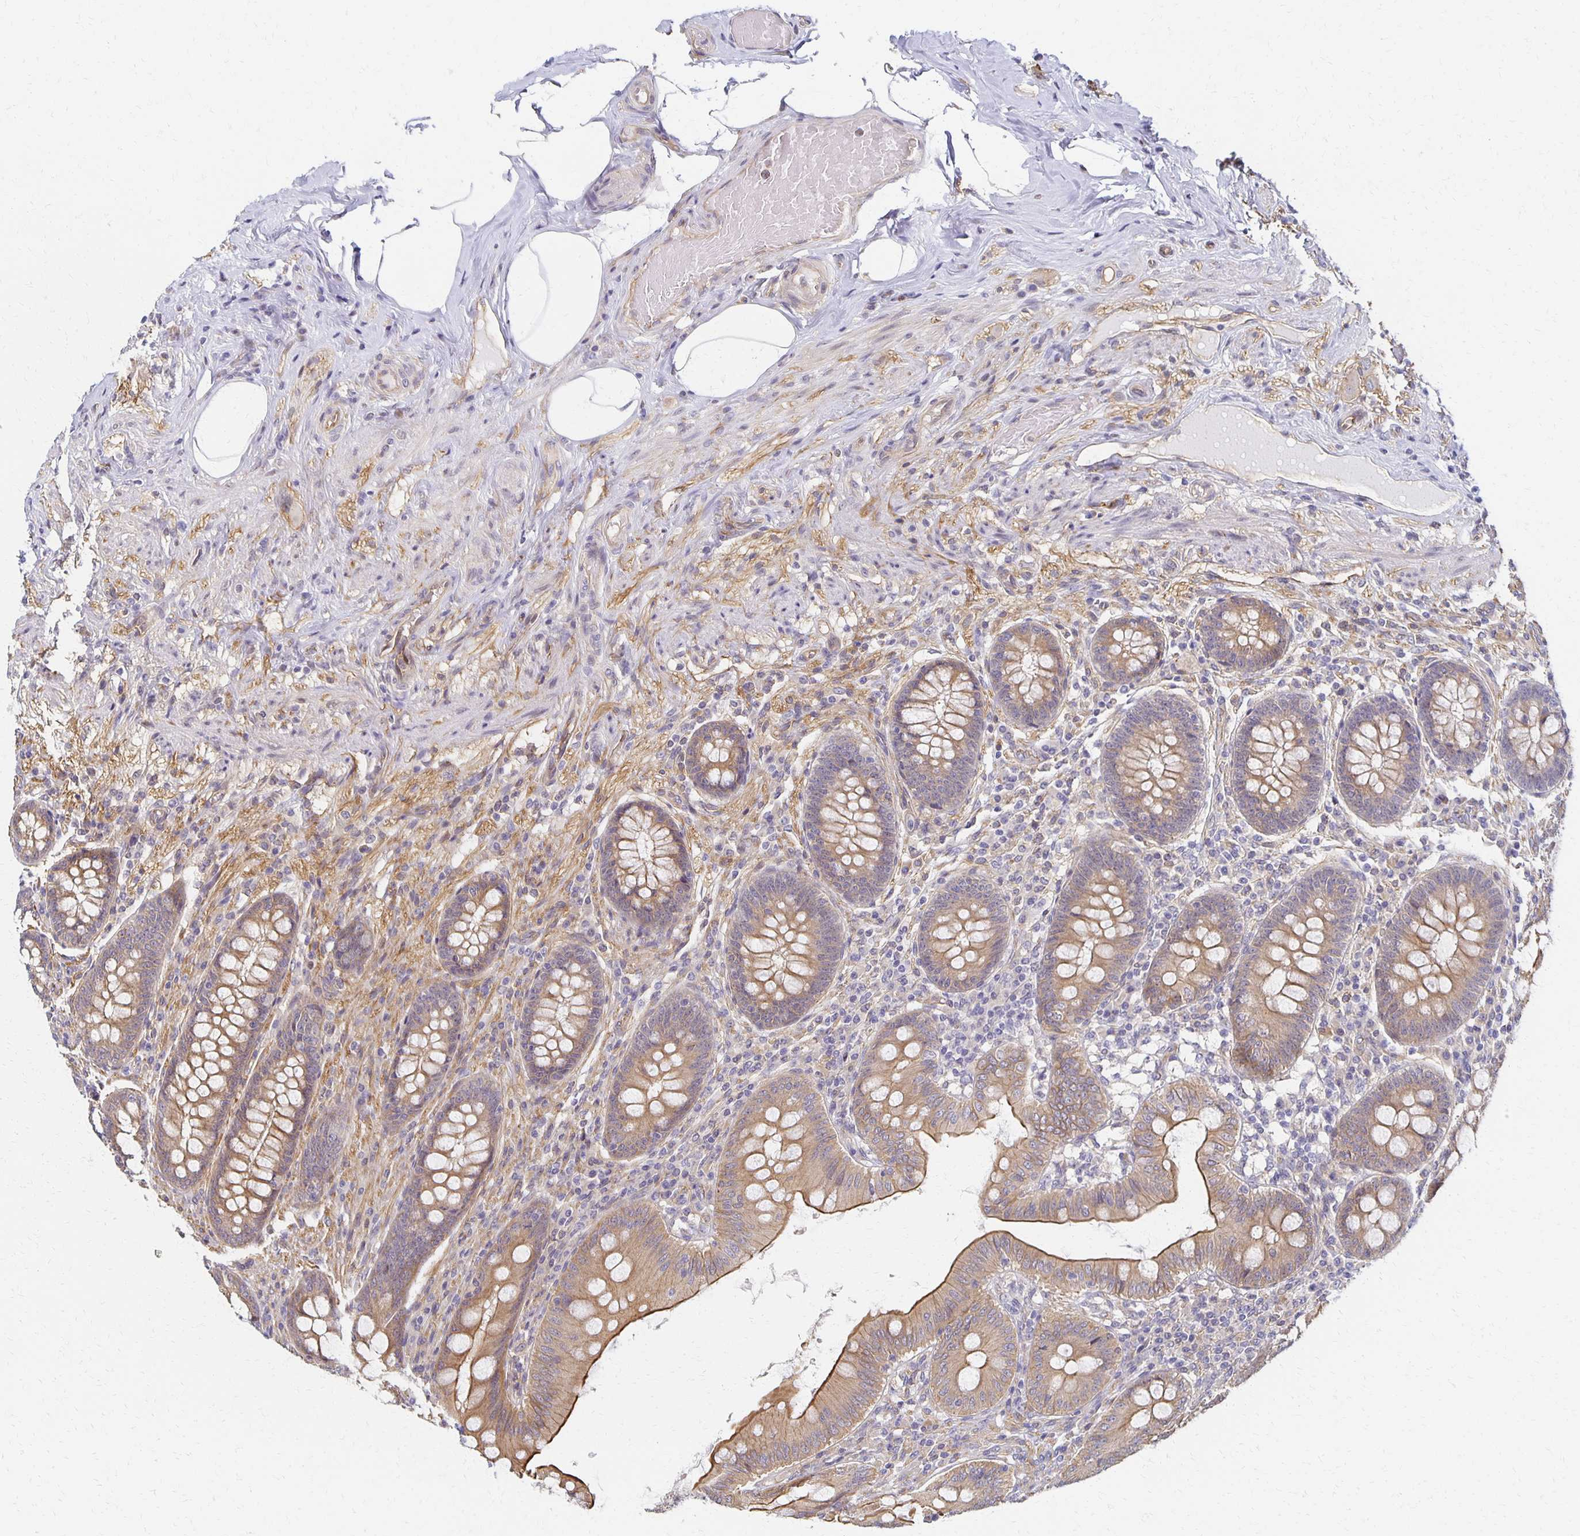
{"staining": {"intensity": "moderate", "quantity": ">75%", "location": "cytoplasmic/membranous"}, "tissue": "appendix", "cell_type": "Glandular cells", "image_type": "normal", "snomed": [{"axis": "morphology", "description": "Normal tissue, NOS"}, {"axis": "topography", "description": "Appendix"}], "caption": "IHC (DAB (3,3'-diaminobenzidine)) staining of unremarkable appendix shows moderate cytoplasmic/membranous protein expression in about >75% of glandular cells. (DAB (3,3'-diaminobenzidine) IHC with brightfield microscopy, high magnification).", "gene": "SORL1", "patient": {"sex": "male", "age": 71}}